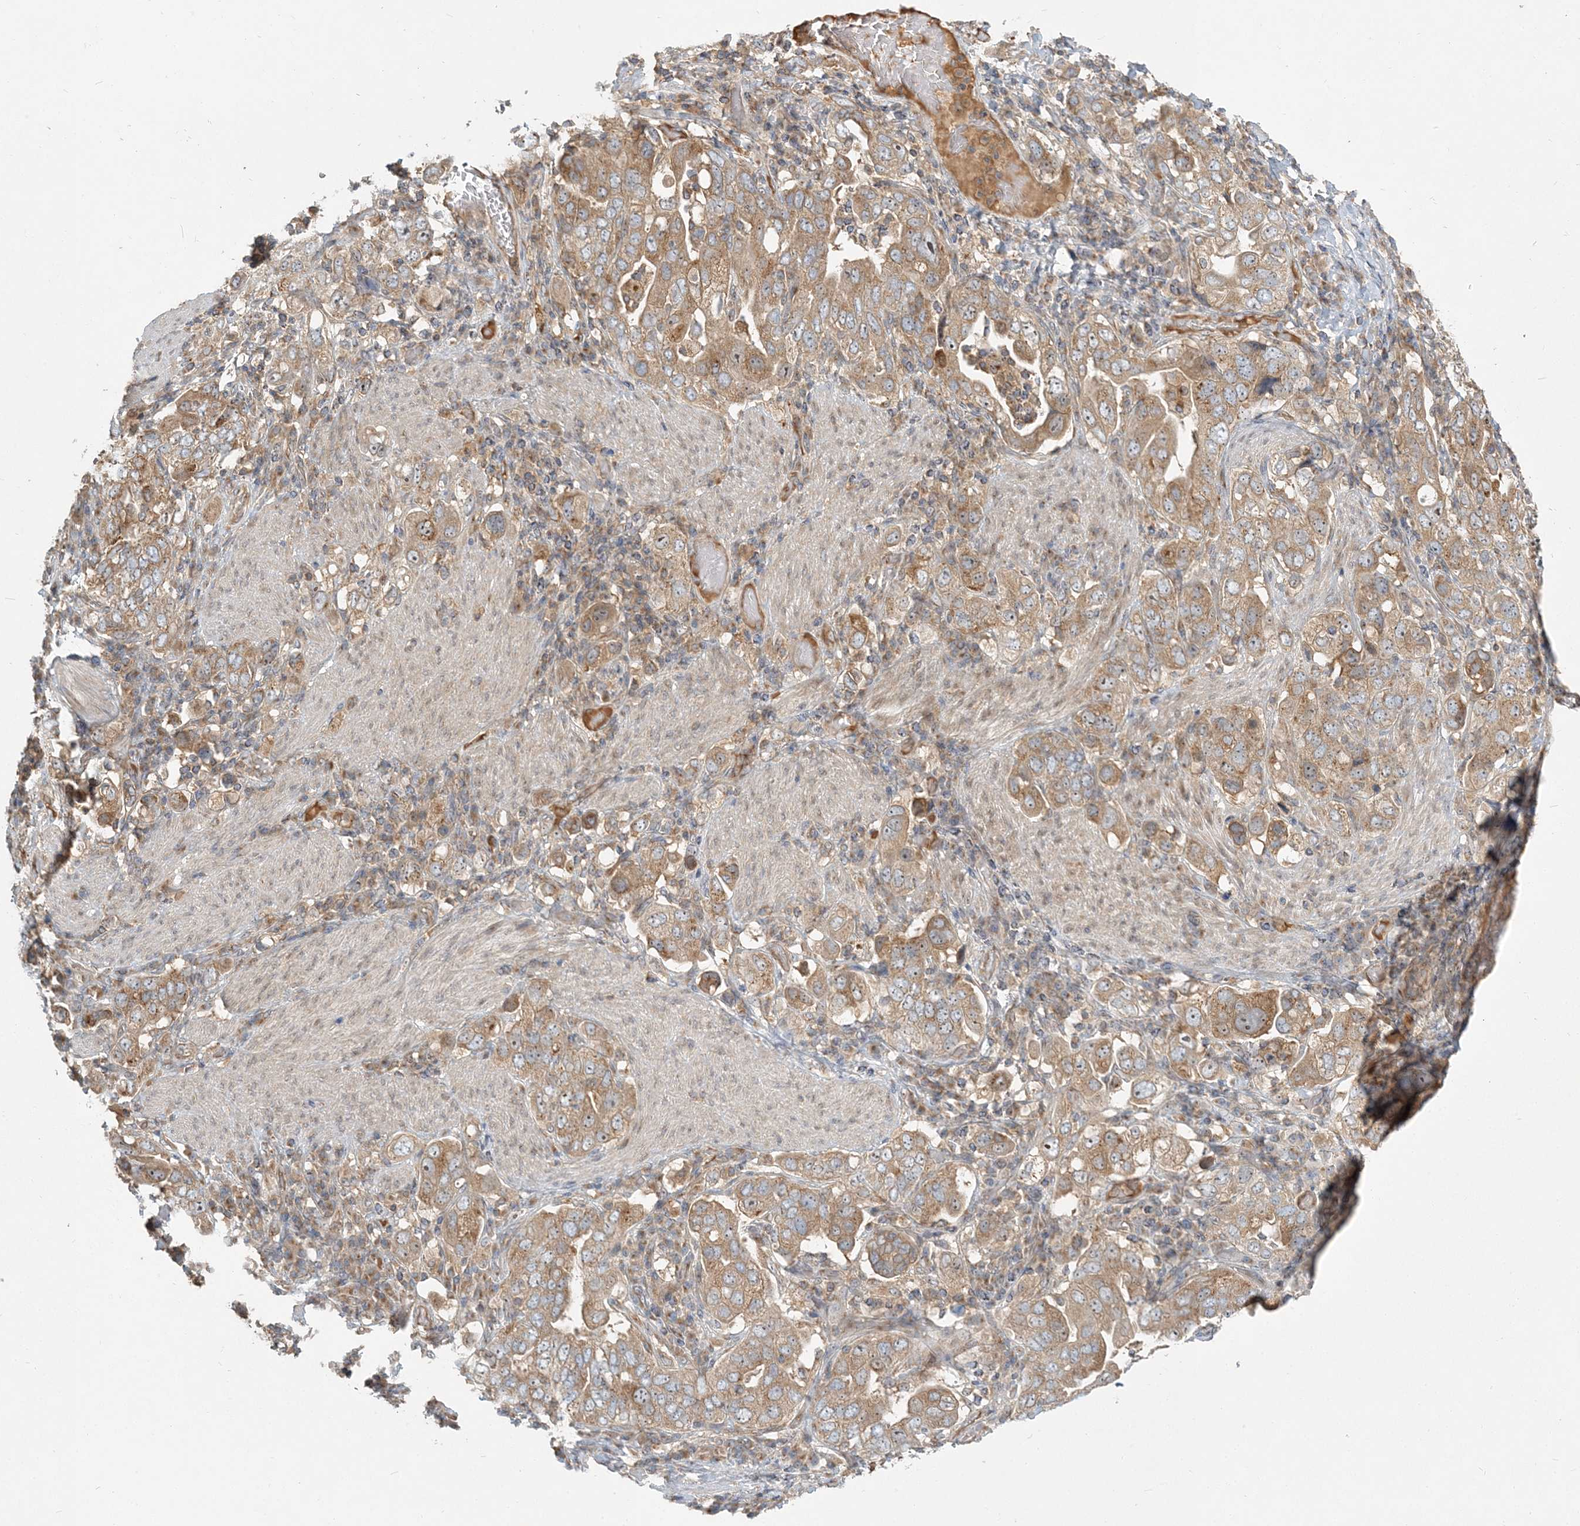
{"staining": {"intensity": "moderate", "quantity": ">75%", "location": "cytoplasmic/membranous,nuclear"}, "tissue": "stomach cancer", "cell_type": "Tumor cells", "image_type": "cancer", "snomed": [{"axis": "morphology", "description": "Adenocarcinoma, NOS"}, {"axis": "topography", "description": "Stomach, upper"}], "caption": "This is a photomicrograph of immunohistochemistry (IHC) staining of adenocarcinoma (stomach), which shows moderate positivity in the cytoplasmic/membranous and nuclear of tumor cells.", "gene": "AP1AR", "patient": {"sex": "male", "age": 62}}